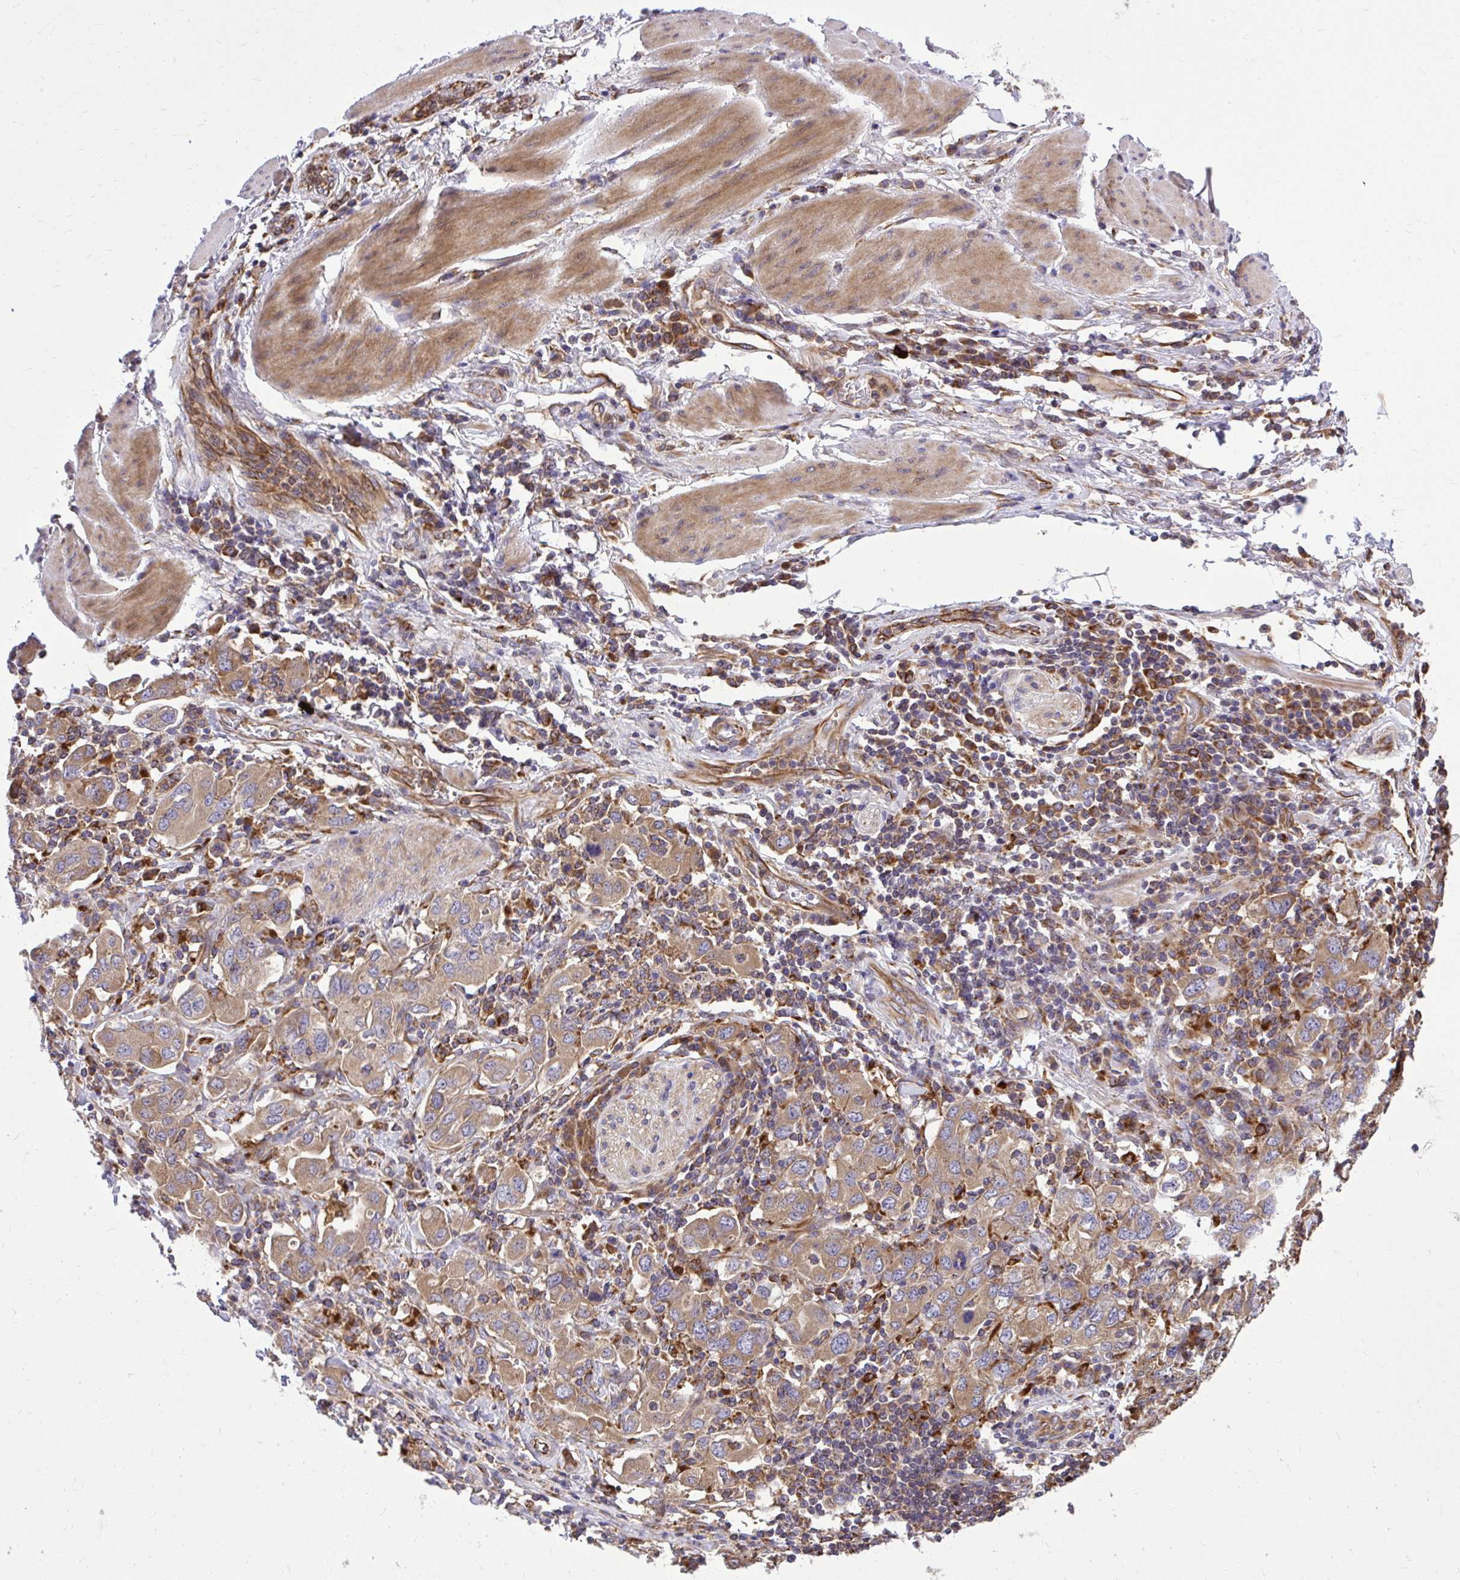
{"staining": {"intensity": "weak", "quantity": ">75%", "location": "cytoplasmic/membranous"}, "tissue": "stomach cancer", "cell_type": "Tumor cells", "image_type": "cancer", "snomed": [{"axis": "morphology", "description": "Adenocarcinoma, NOS"}, {"axis": "topography", "description": "Stomach, upper"}, {"axis": "topography", "description": "Stomach"}], "caption": "Protein staining of adenocarcinoma (stomach) tissue displays weak cytoplasmic/membranous expression in approximately >75% of tumor cells.", "gene": "PAIP2", "patient": {"sex": "male", "age": 62}}